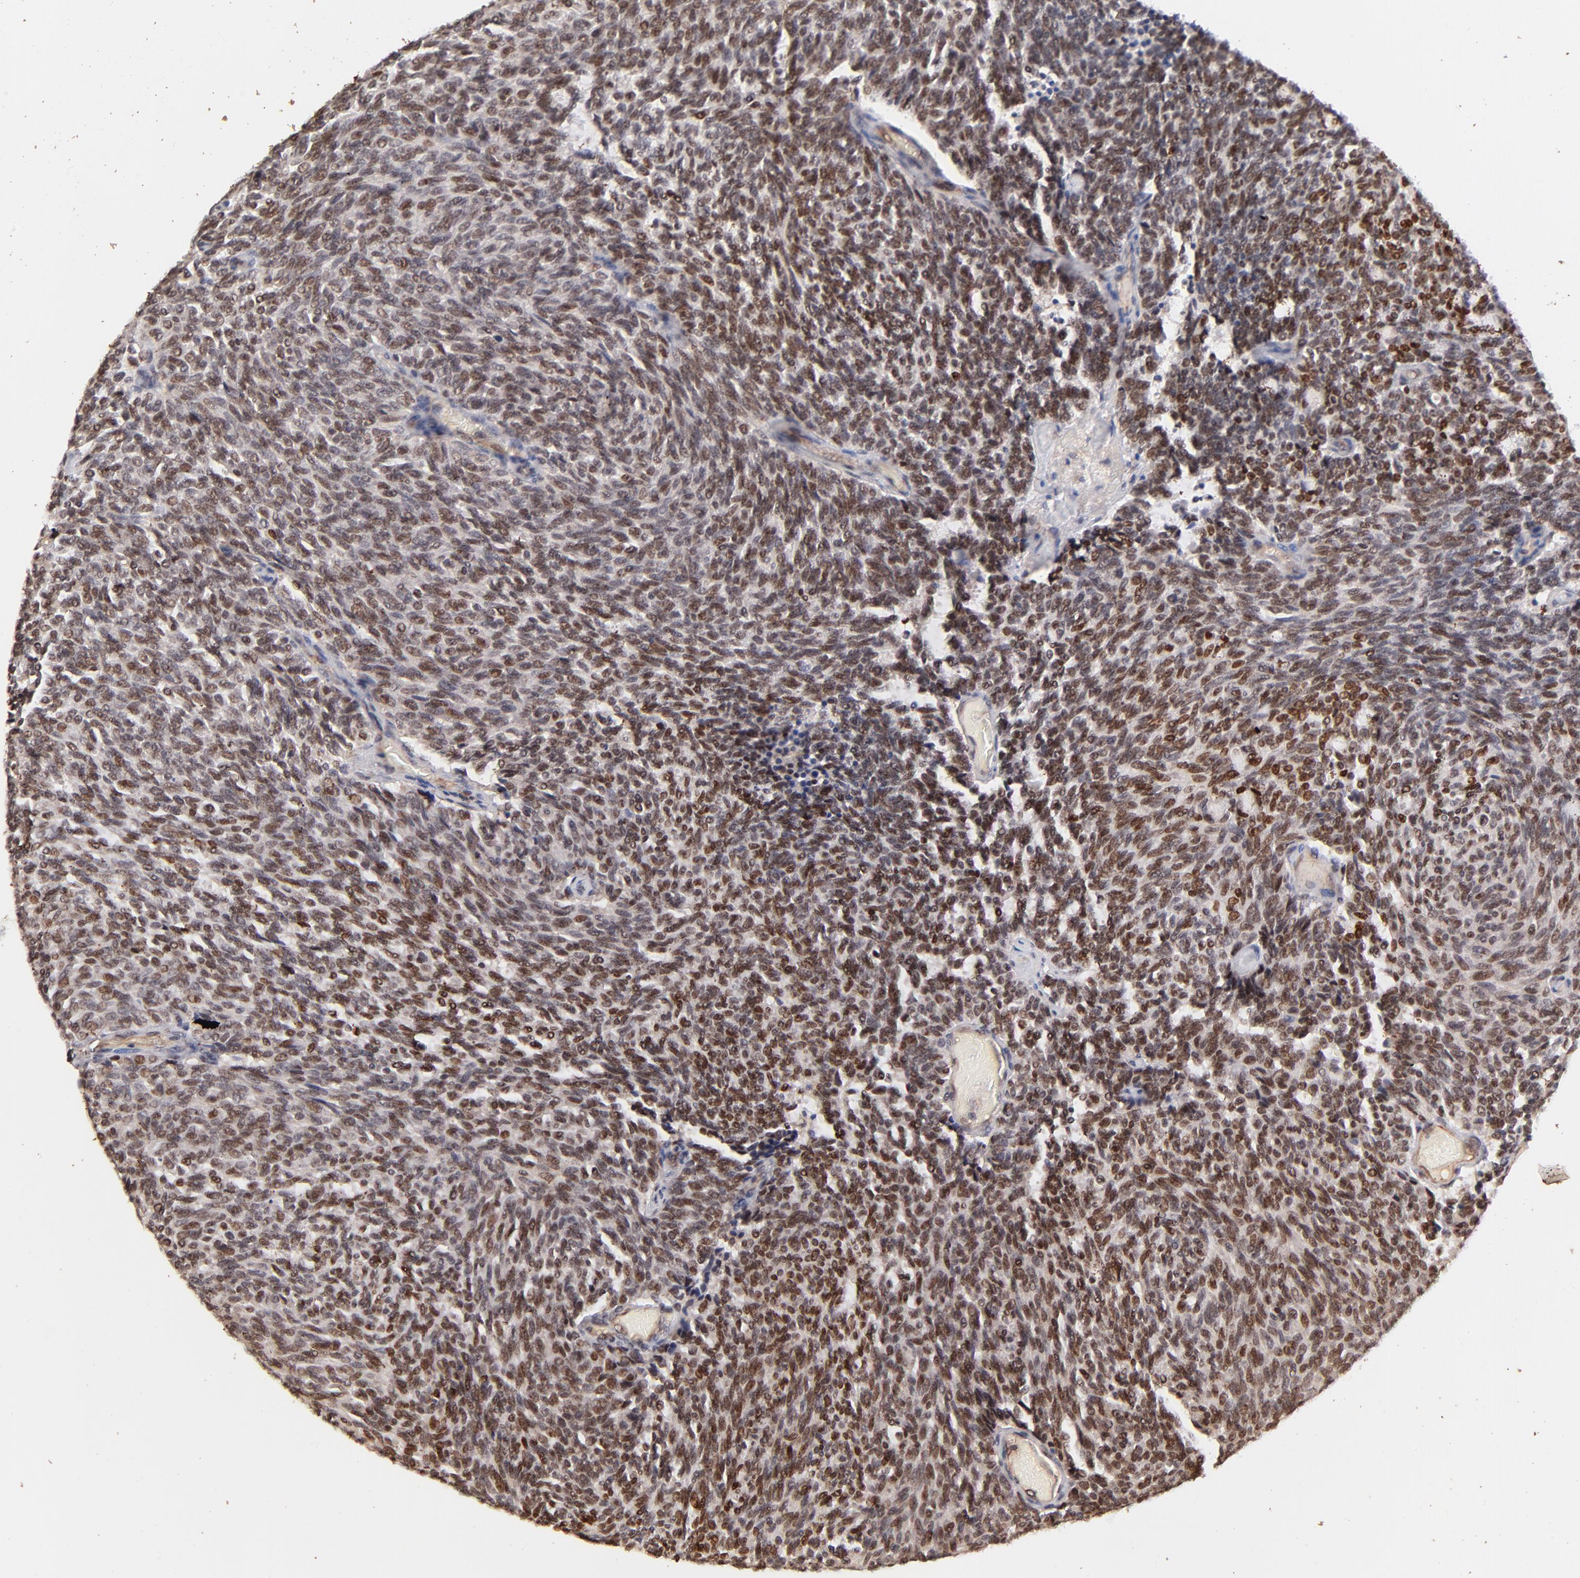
{"staining": {"intensity": "moderate", "quantity": "25%-75%", "location": "nuclear"}, "tissue": "carcinoid", "cell_type": "Tumor cells", "image_type": "cancer", "snomed": [{"axis": "morphology", "description": "Carcinoid, malignant, NOS"}, {"axis": "topography", "description": "Pancreas"}], "caption": "A high-resolution histopathology image shows immunohistochemistry (IHC) staining of malignant carcinoid, which shows moderate nuclear positivity in about 25%-75% of tumor cells. (brown staining indicates protein expression, while blue staining denotes nuclei).", "gene": "ZFP92", "patient": {"sex": "female", "age": 54}}